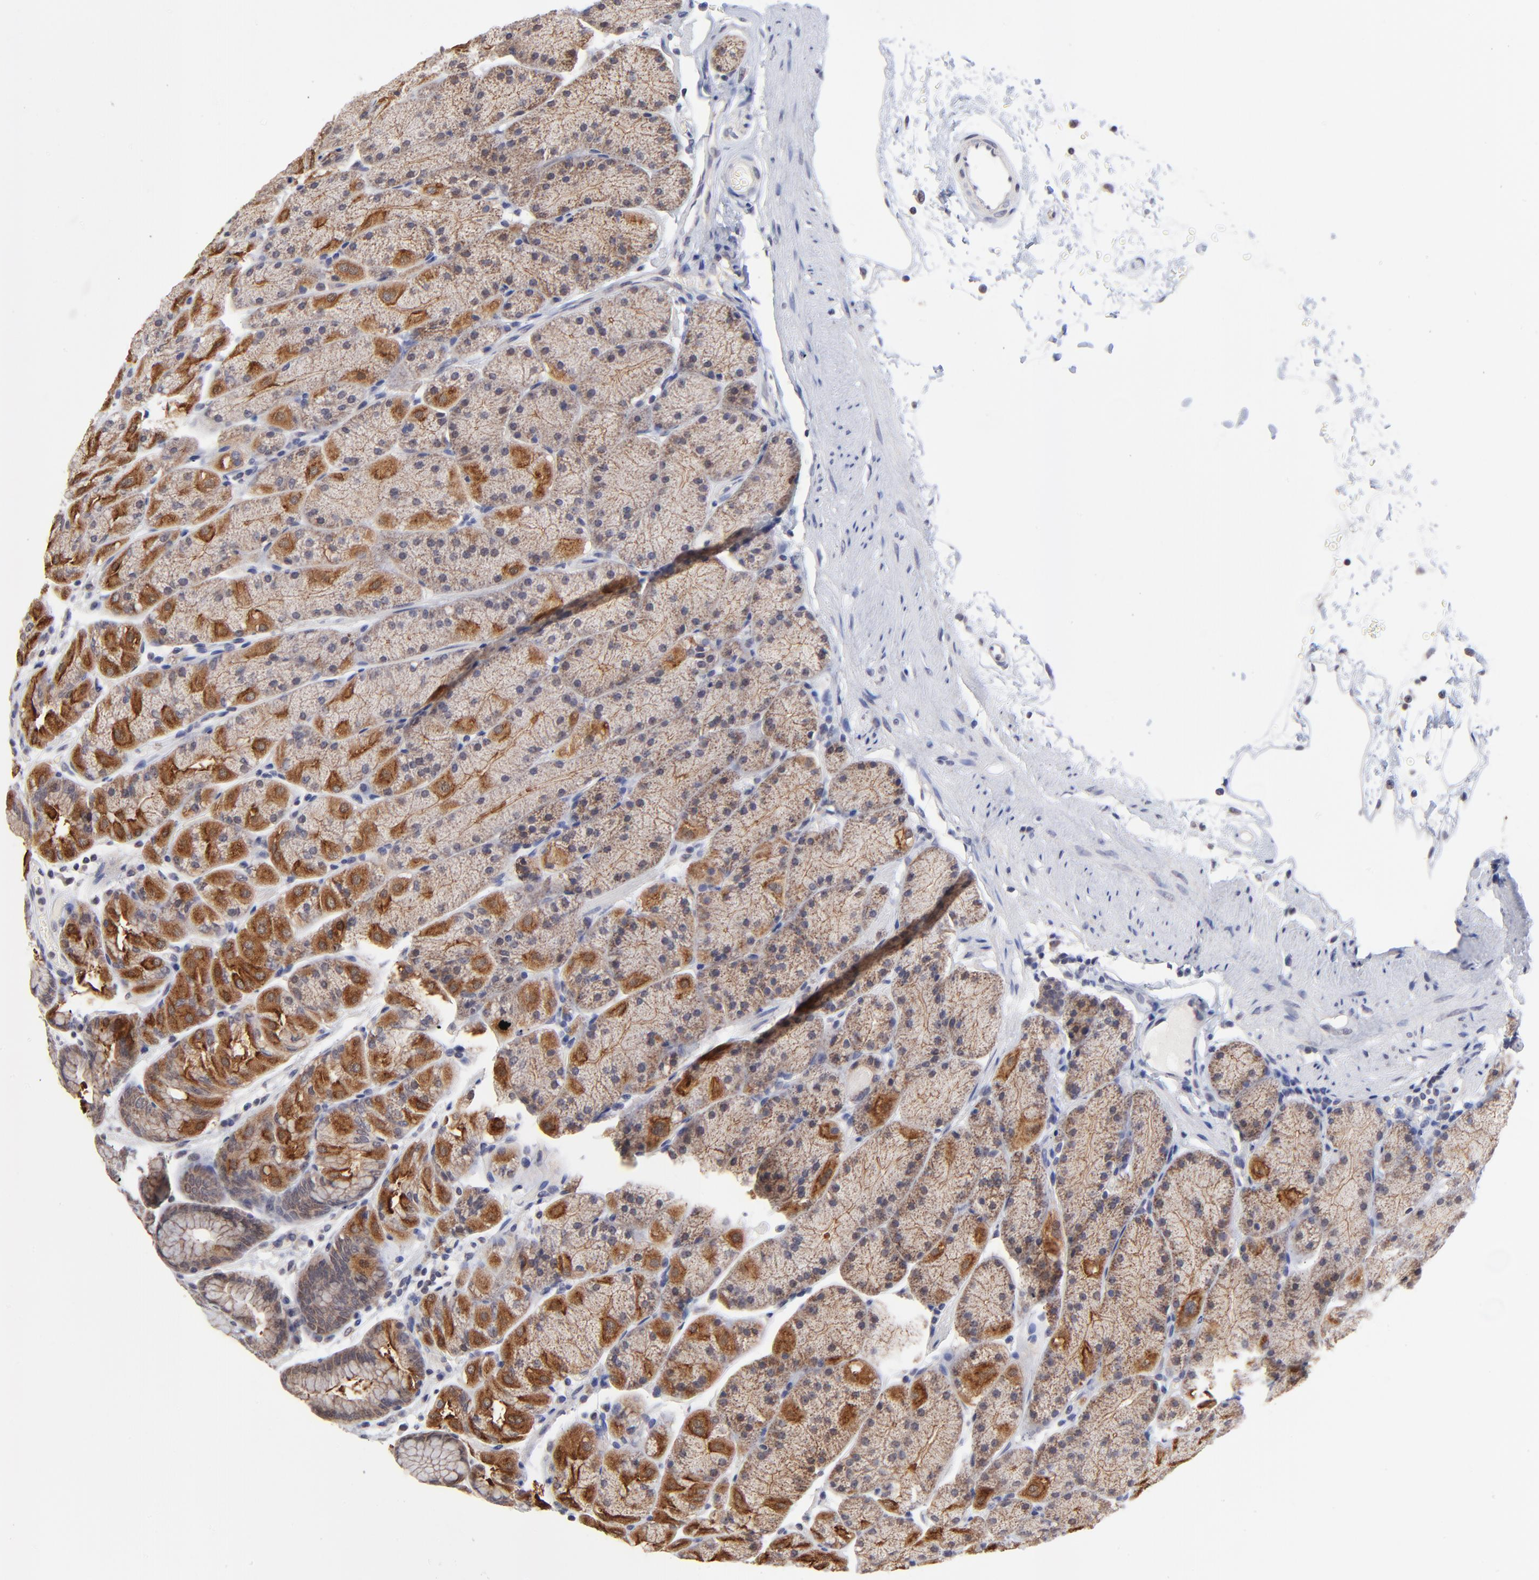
{"staining": {"intensity": "strong", "quantity": ">75%", "location": "cytoplasmic/membranous"}, "tissue": "stomach", "cell_type": "Glandular cells", "image_type": "normal", "snomed": [{"axis": "morphology", "description": "Normal tissue, NOS"}, {"axis": "topography", "description": "Stomach, upper"}, {"axis": "topography", "description": "Stomach"}], "caption": "There is high levels of strong cytoplasmic/membranous expression in glandular cells of normal stomach, as demonstrated by immunohistochemical staining (brown color).", "gene": "FBXO8", "patient": {"sex": "male", "age": 76}}